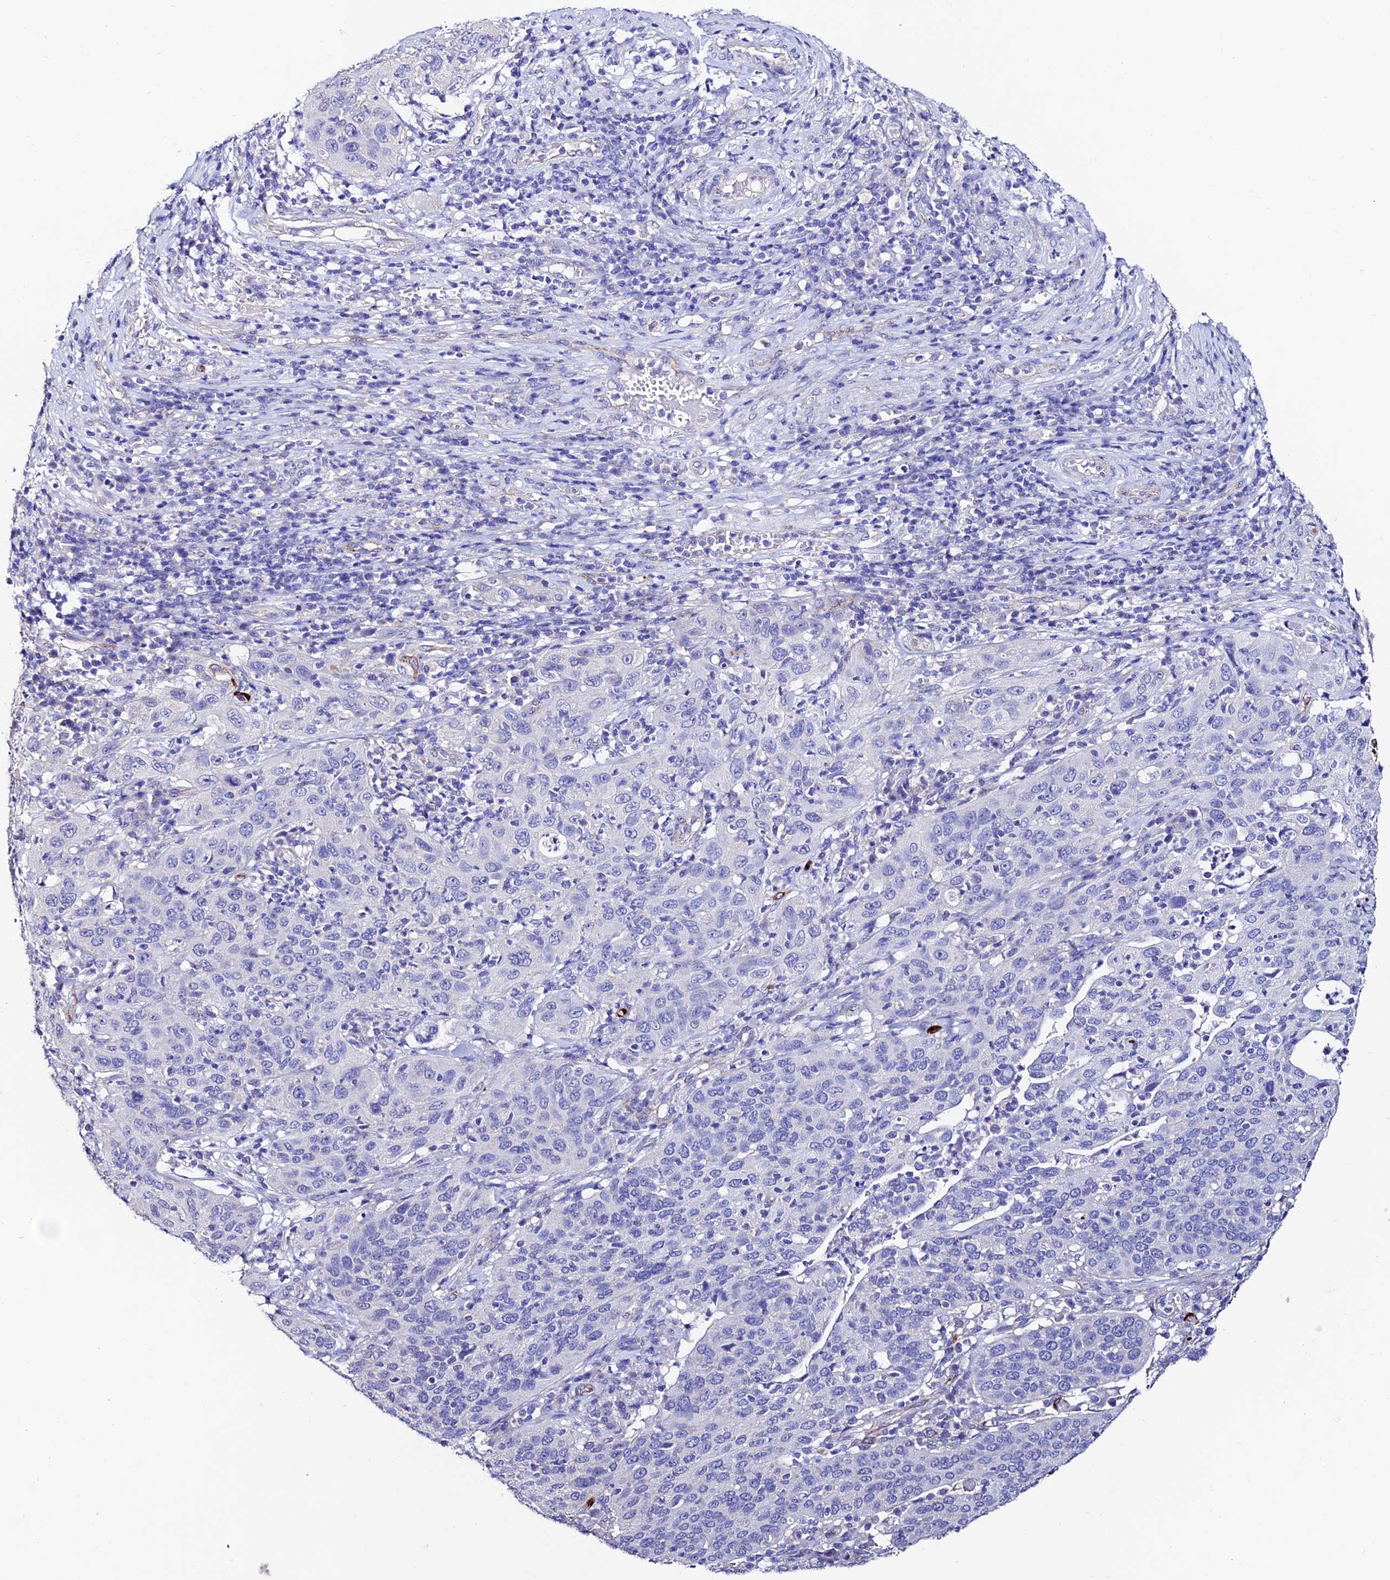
{"staining": {"intensity": "negative", "quantity": "none", "location": "none"}, "tissue": "cervical cancer", "cell_type": "Tumor cells", "image_type": "cancer", "snomed": [{"axis": "morphology", "description": "Squamous cell carcinoma, NOS"}, {"axis": "topography", "description": "Cervix"}], "caption": "A high-resolution image shows IHC staining of cervical cancer, which exhibits no significant expression in tumor cells.", "gene": "ESM1", "patient": {"sex": "female", "age": 36}}